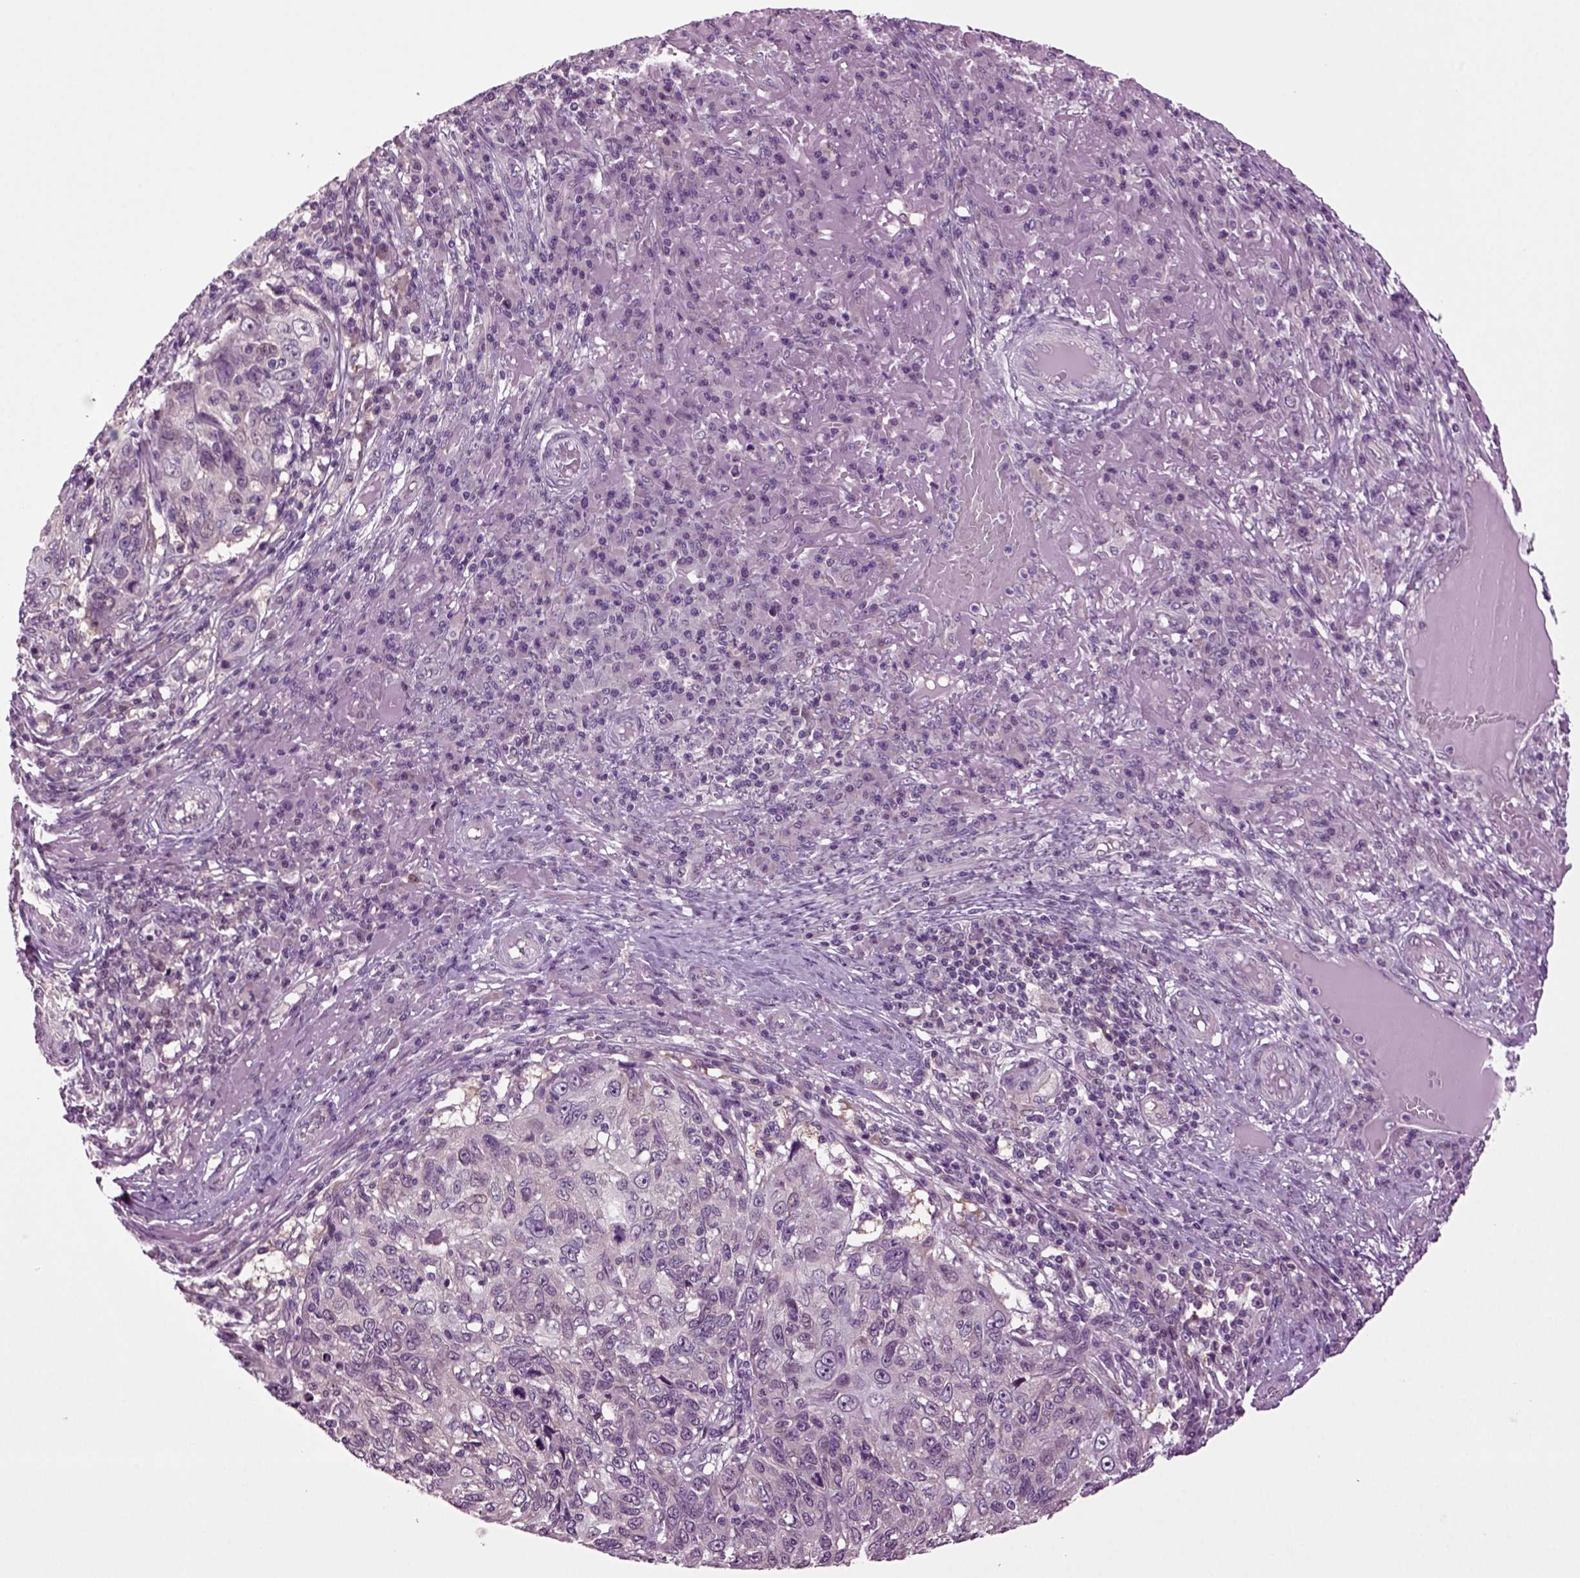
{"staining": {"intensity": "negative", "quantity": "none", "location": "none"}, "tissue": "skin cancer", "cell_type": "Tumor cells", "image_type": "cancer", "snomed": [{"axis": "morphology", "description": "Squamous cell carcinoma, NOS"}, {"axis": "topography", "description": "Skin"}], "caption": "Immunohistochemistry micrograph of neoplastic tissue: skin squamous cell carcinoma stained with DAB exhibits no significant protein expression in tumor cells.", "gene": "PLCH2", "patient": {"sex": "male", "age": 92}}